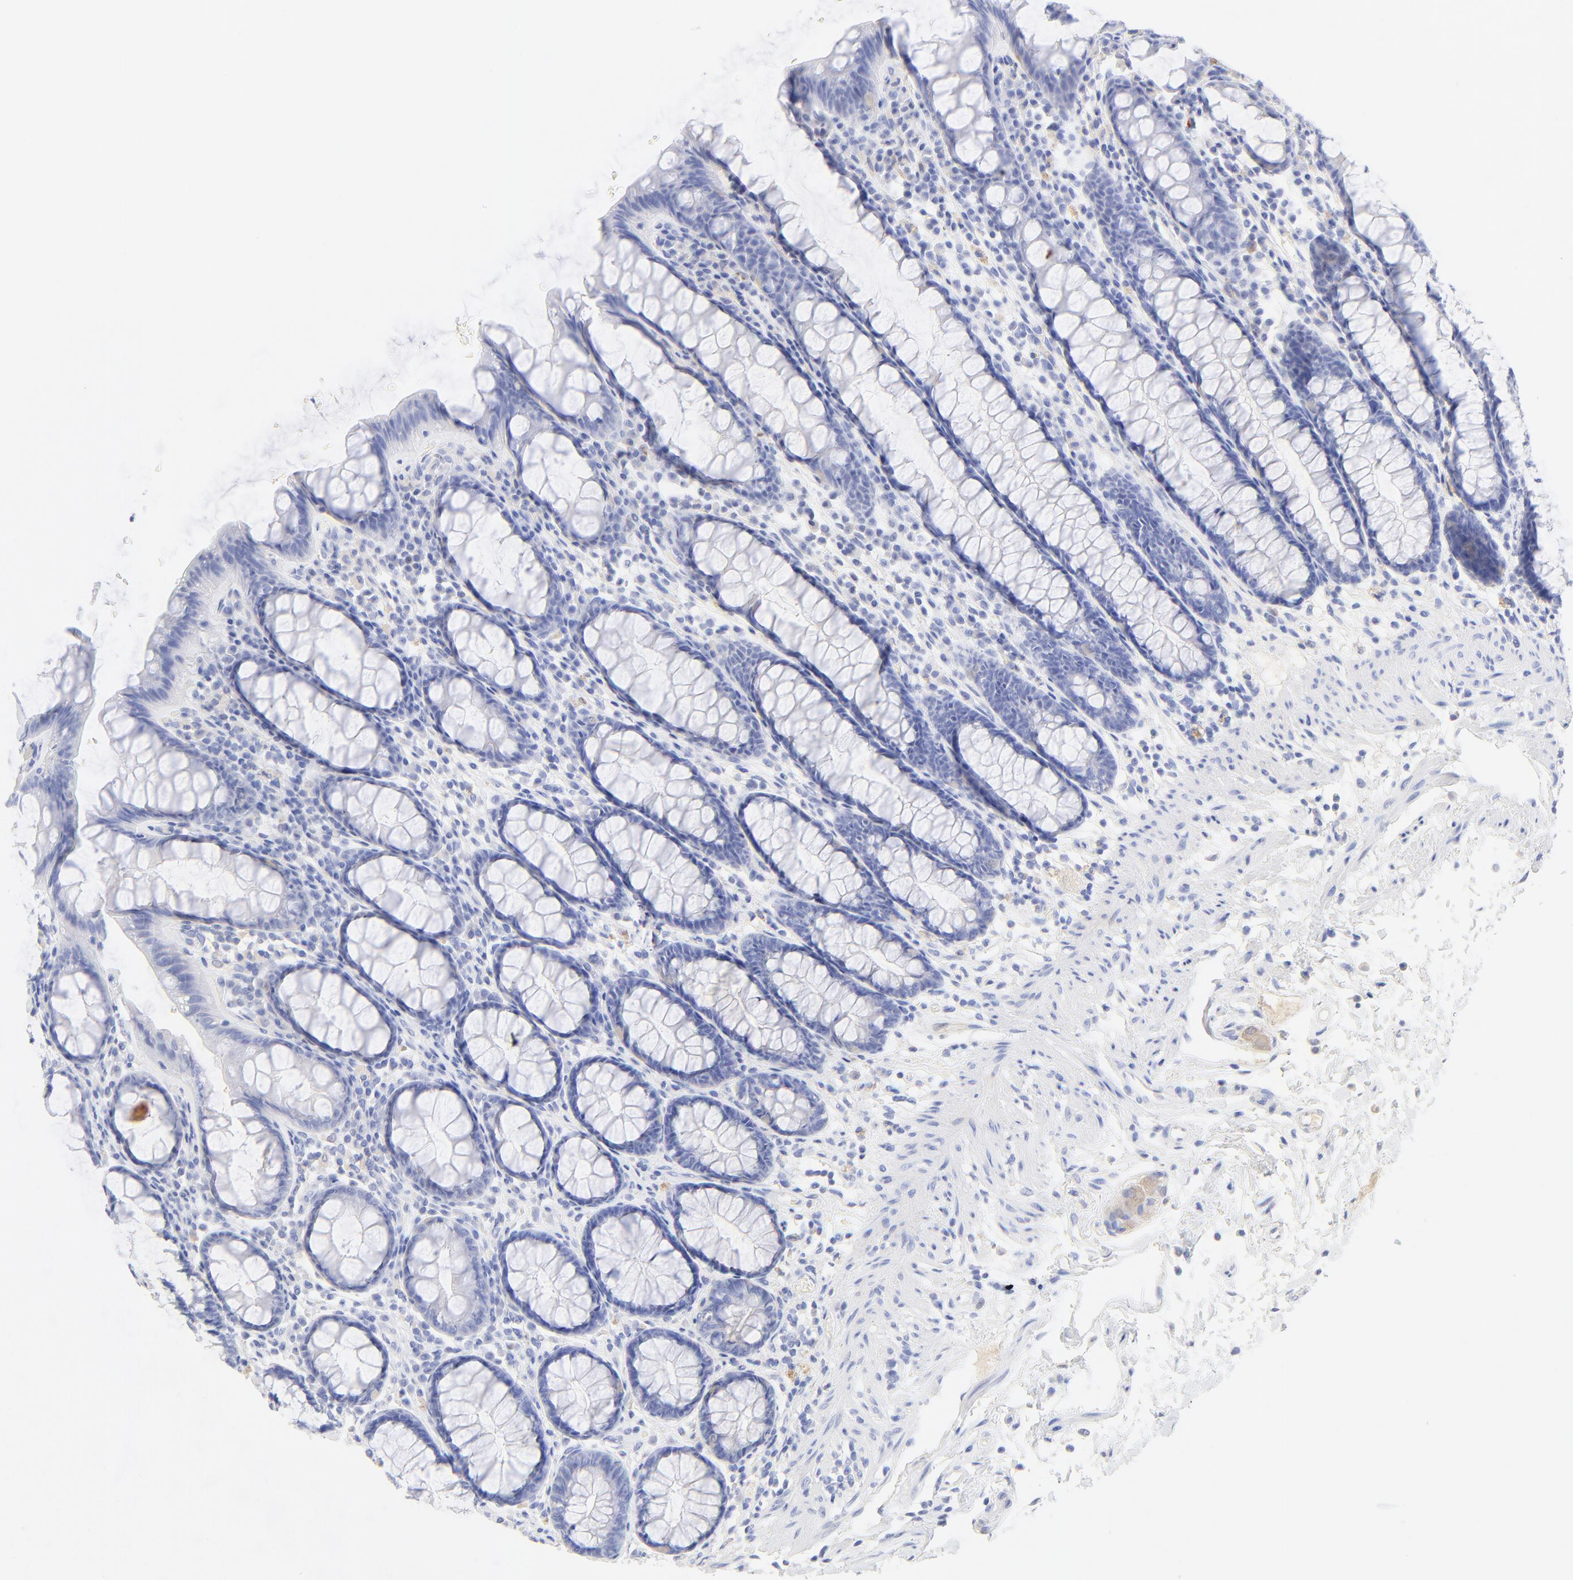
{"staining": {"intensity": "negative", "quantity": "none", "location": "none"}, "tissue": "rectum", "cell_type": "Glandular cells", "image_type": "normal", "snomed": [{"axis": "morphology", "description": "Normal tissue, NOS"}, {"axis": "topography", "description": "Rectum"}], "caption": "The photomicrograph shows no significant expression in glandular cells of rectum. The staining was performed using DAB to visualize the protein expression in brown, while the nuclei were stained in blue with hematoxylin (Magnification: 20x).", "gene": "SULT4A1", "patient": {"sex": "male", "age": 92}}